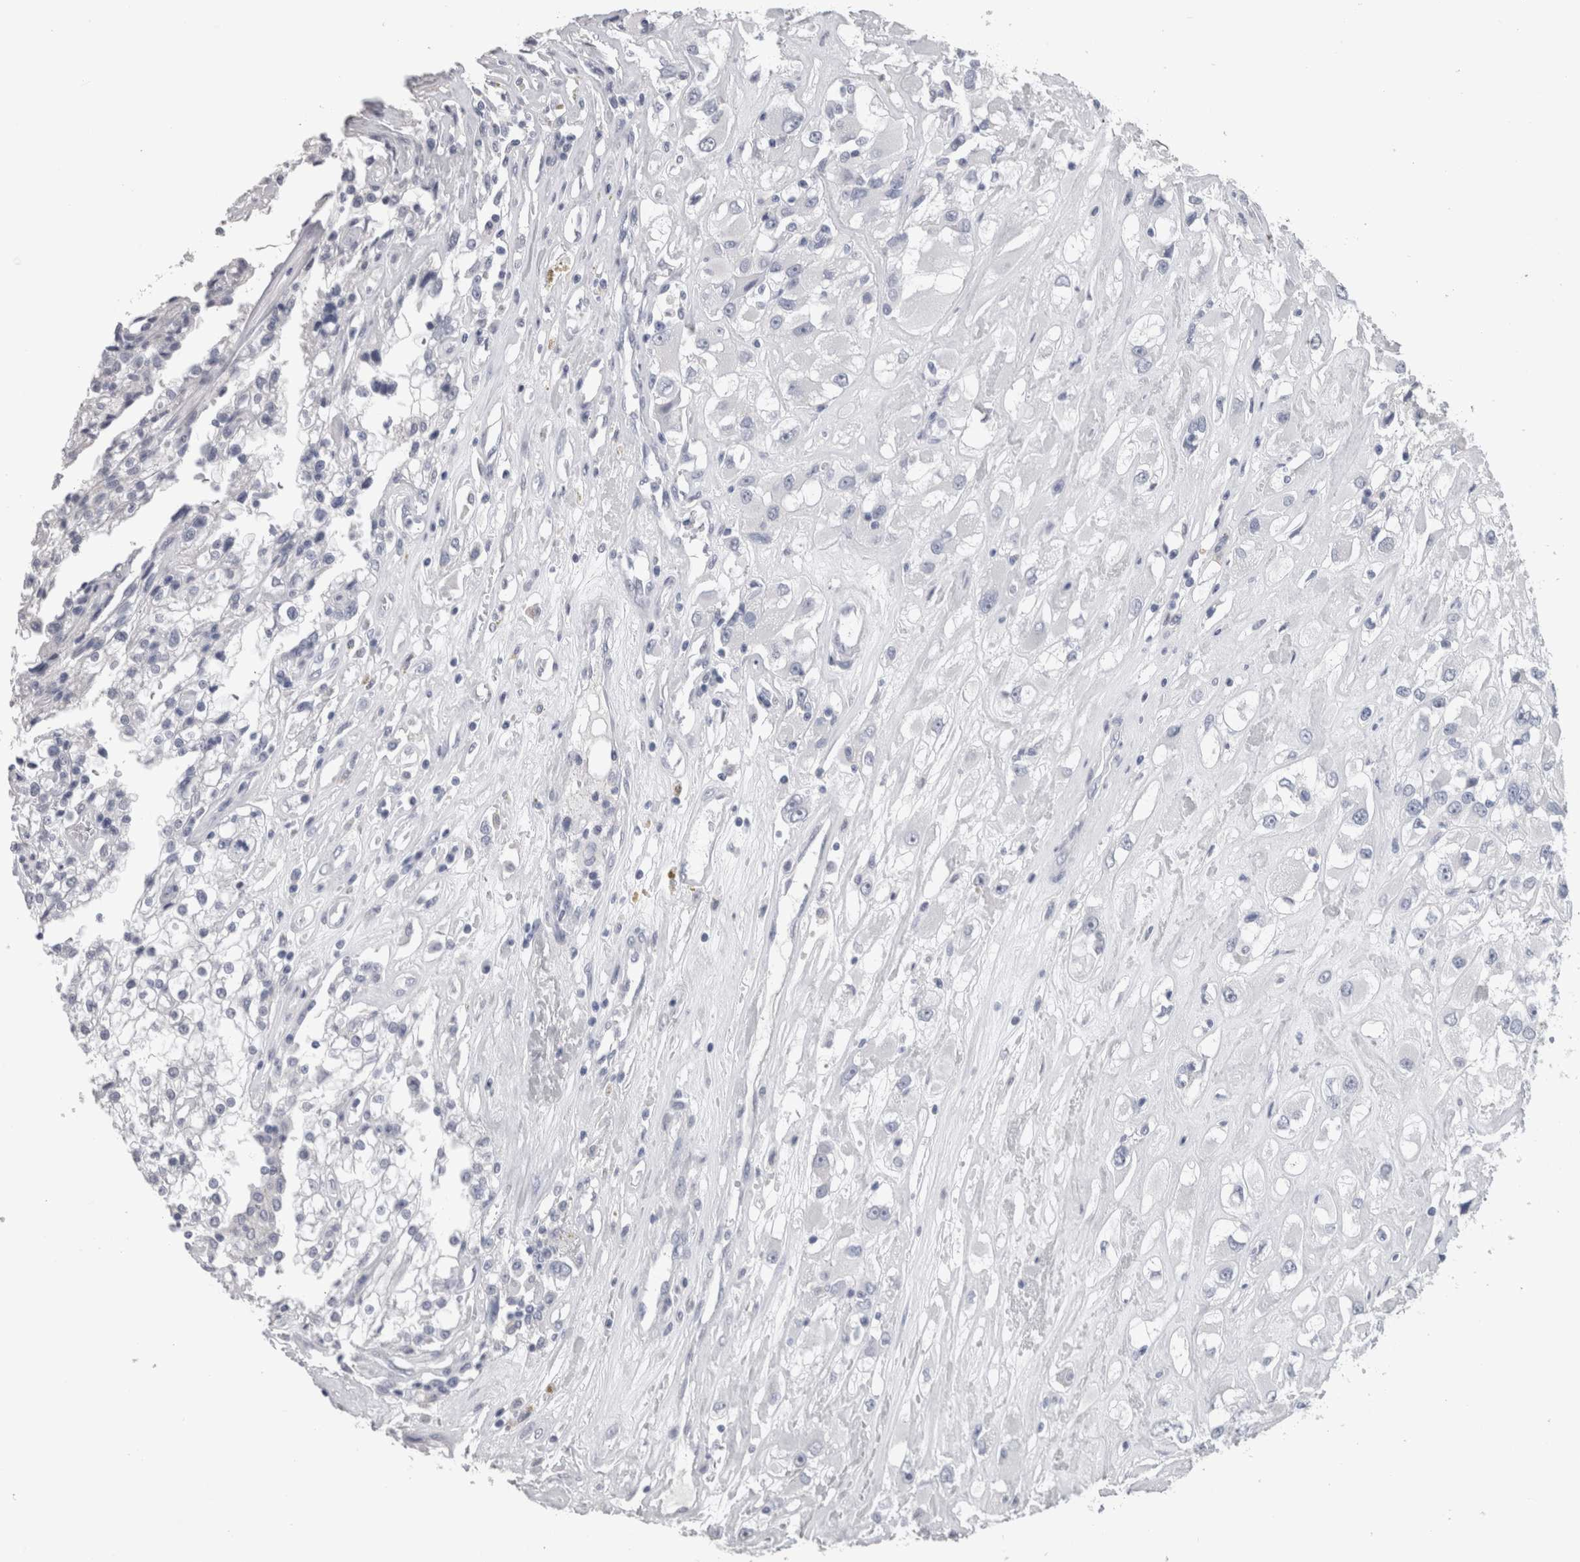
{"staining": {"intensity": "negative", "quantity": "none", "location": "none"}, "tissue": "renal cancer", "cell_type": "Tumor cells", "image_type": "cancer", "snomed": [{"axis": "morphology", "description": "Adenocarcinoma, NOS"}, {"axis": "topography", "description": "Kidney"}], "caption": "Tumor cells are negative for brown protein staining in renal cancer (adenocarcinoma).", "gene": "CA8", "patient": {"sex": "female", "age": 52}}